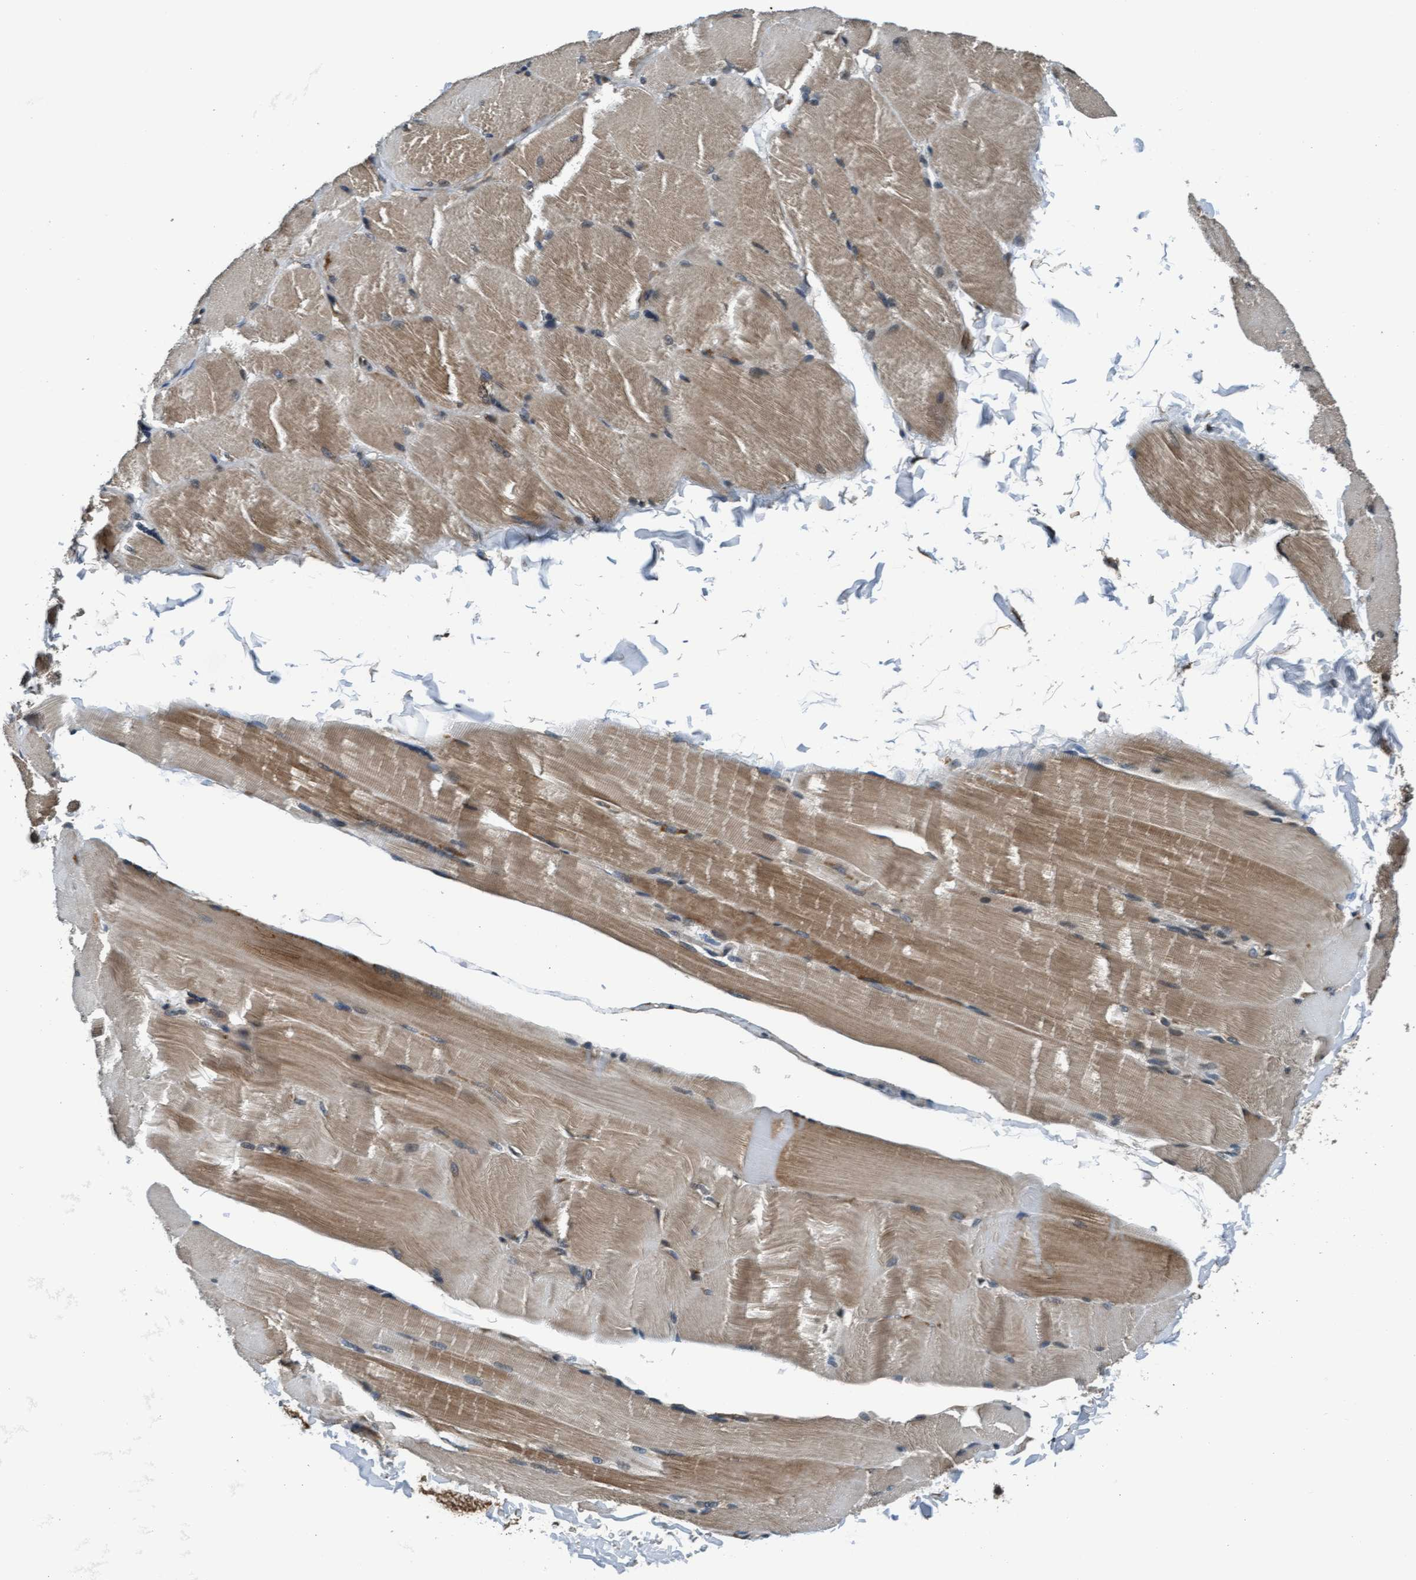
{"staining": {"intensity": "moderate", "quantity": ">75%", "location": "cytoplasmic/membranous"}, "tissue": "skeletal muscle", "cell_type": "Myocytes", "image_type": "normal", "snomed": [{"axis": "morphology", "description": "Normal tissue, NOS"}, {"axis": "topography", "description": "Skin"}, {"axis": "topography", "description": "Skeletal muscle"}], "caption": "Moderate cytoplasmic/membranous expression is present in about >75% of myocytes in unremarkable skeletal muscle. Ihc stains the protein of interest in brown and the nuclei are stained blue.", "gene": "WASF1", "patient": {"sex": "male", "age": 83}}